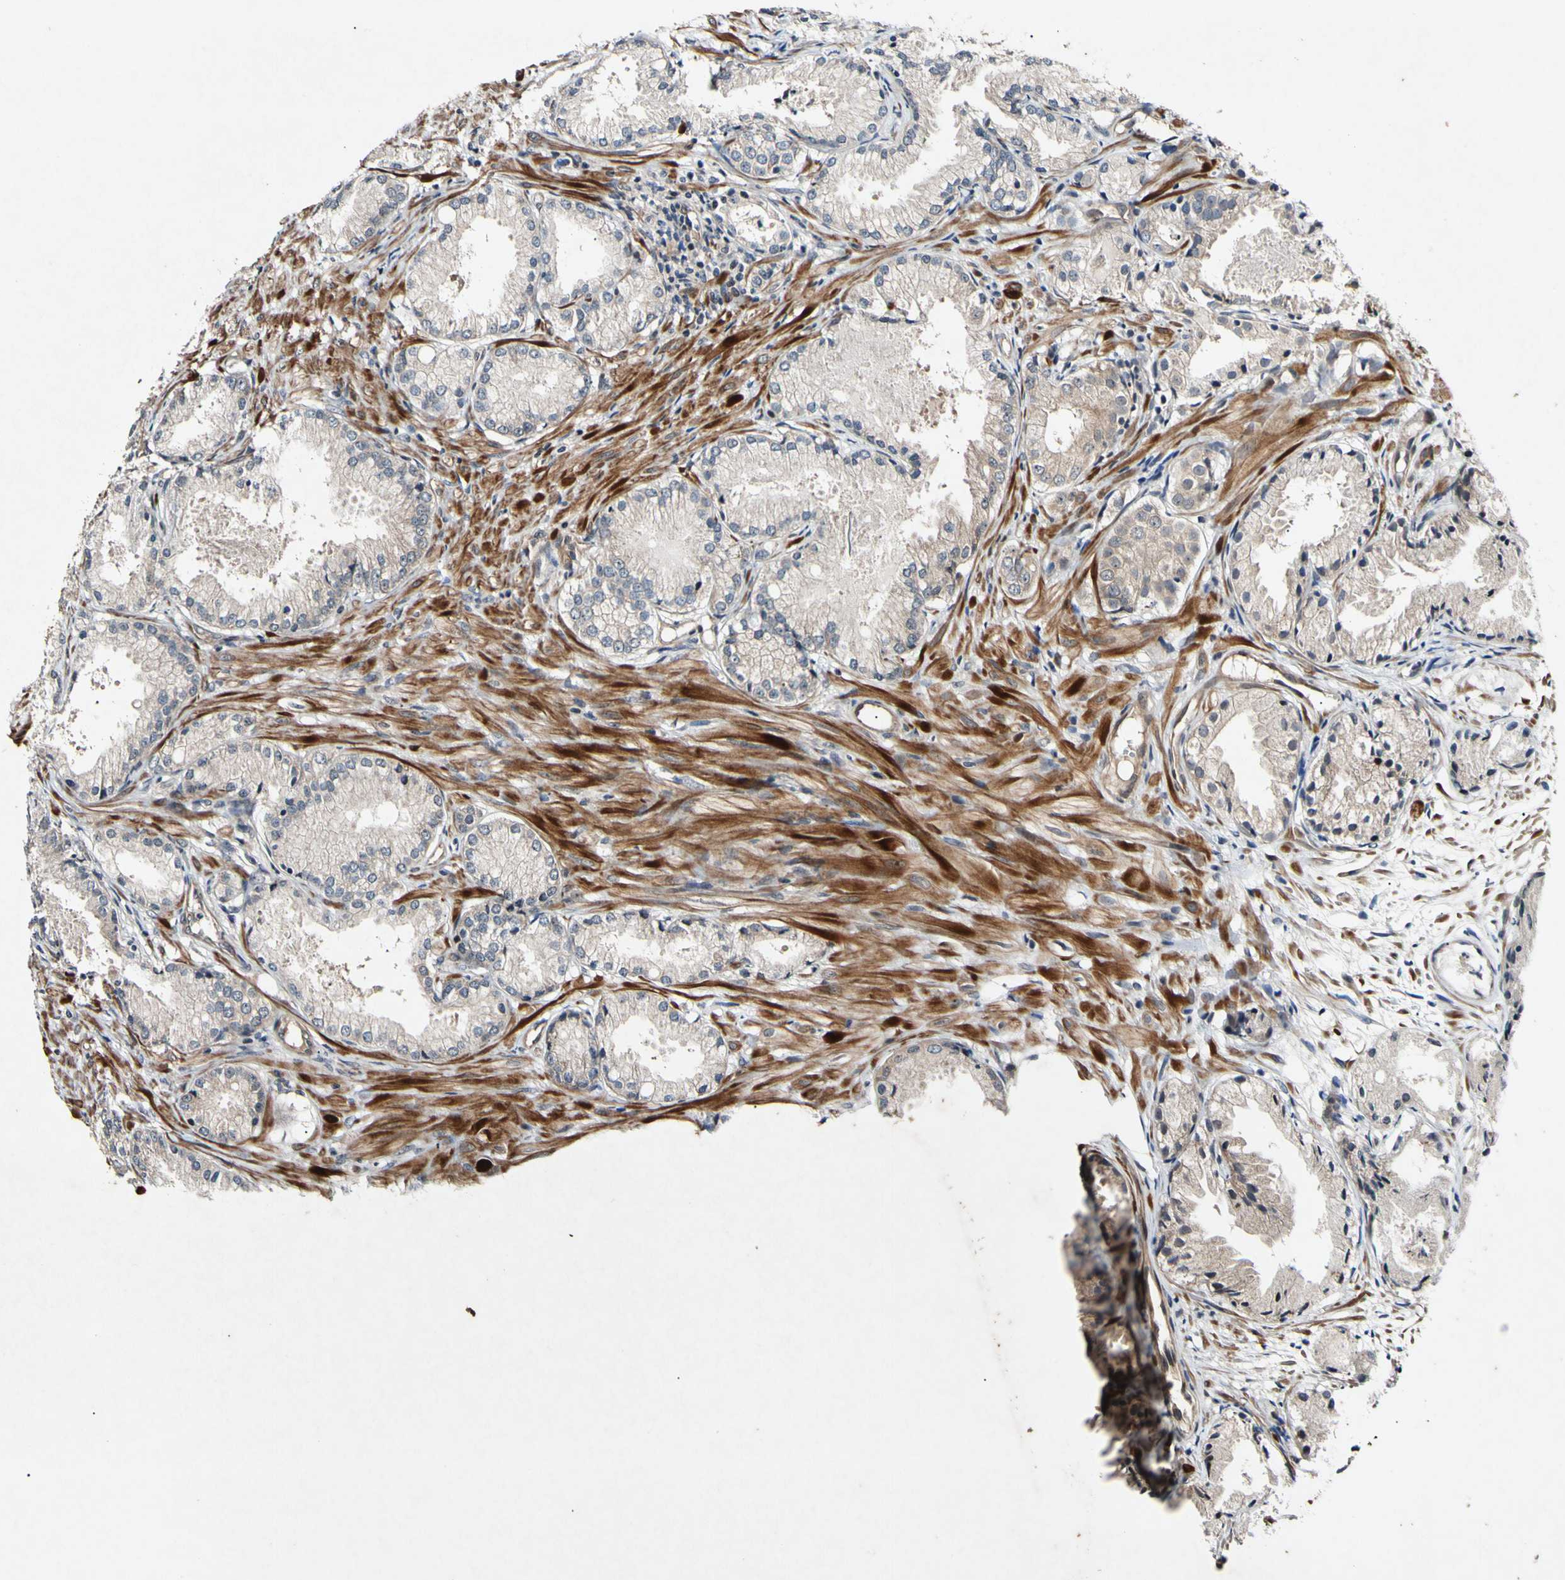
{"staining": {"intensity": "weak", "quantity": ">75%", "location": "cytoplasmic/membranous"}, "tissue": "prostate cancer", "cell_type": "Tumor cells", "image_type": "cancer", "snomed": [{"axis": "morphology", "description": "Adenocarcinoma, Low grade"}, {"axis": "topography", "description": "Prostate"}], "caption": "Human prostate cancer (adenocarcinoma (low-grade)) stained with a protein marker demonstrates weak staining in tumor cells.", "gene": "CSNK1E", "patient": {"sex": "male", "age": 72}}